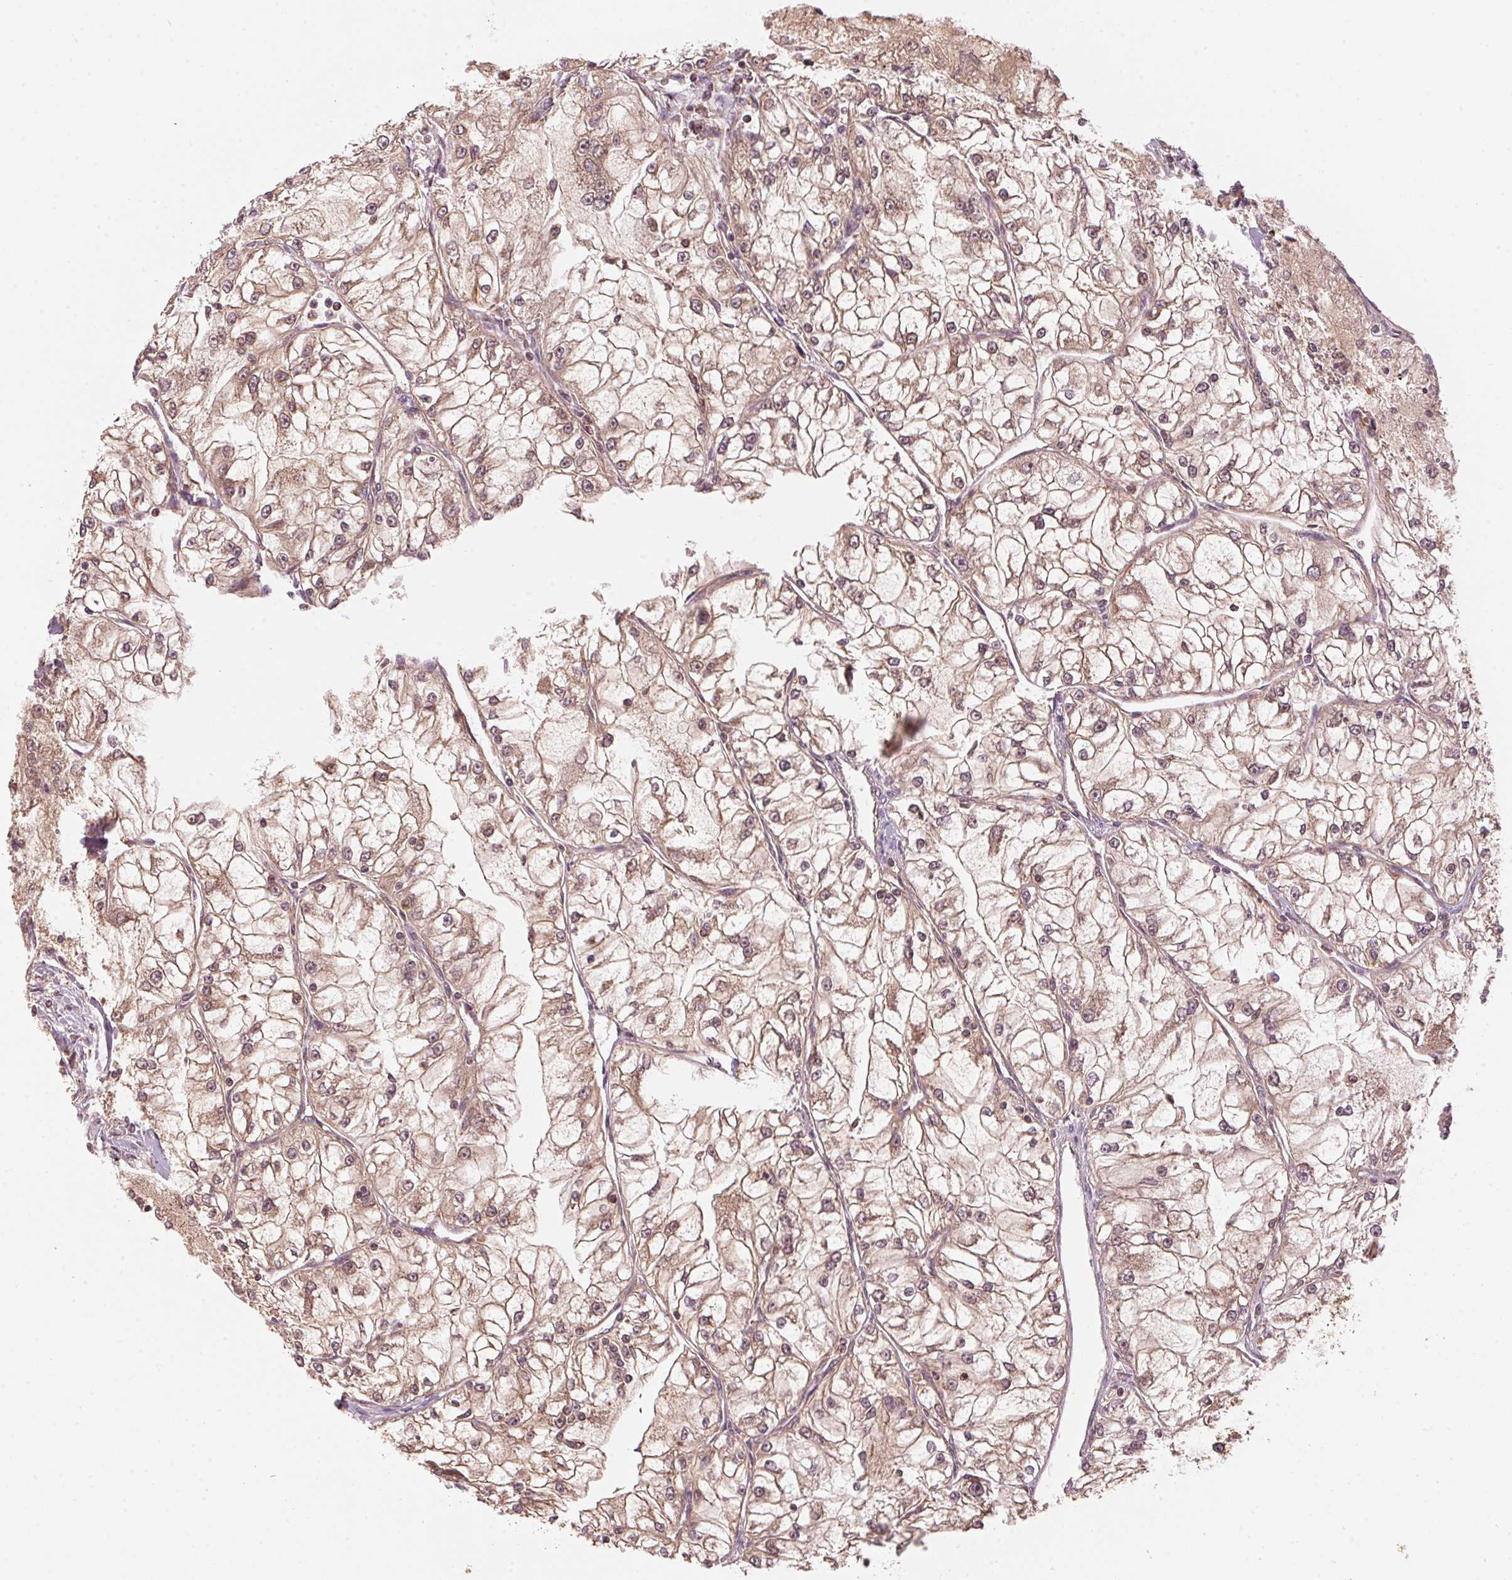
{"staining": {"intensity": "weak", "quantity": ">75%", "location": "cytoplasmic/membranous"}, "tissue": "renal cancer", "cell_type": "Tumor cells", "image_type": "cancer", "snomed": [{"axis": "morphology", "description": "Adenocarcinoma, NOS"}, {"axis": "topography", "description": "Kidney"}], "caption": "A high-resolution image shows immunohistochemistry (IHC) staining of renal adenocarcinoma, which demonstrates weak cytoplasmic/membranous staining in approximately >75% of tumor cells. The protein of interest is shown in brown color, while the nuclei are stained blue.", "gene": "ARHGAP6", "patient": {"sex": "female", "age": 72}}